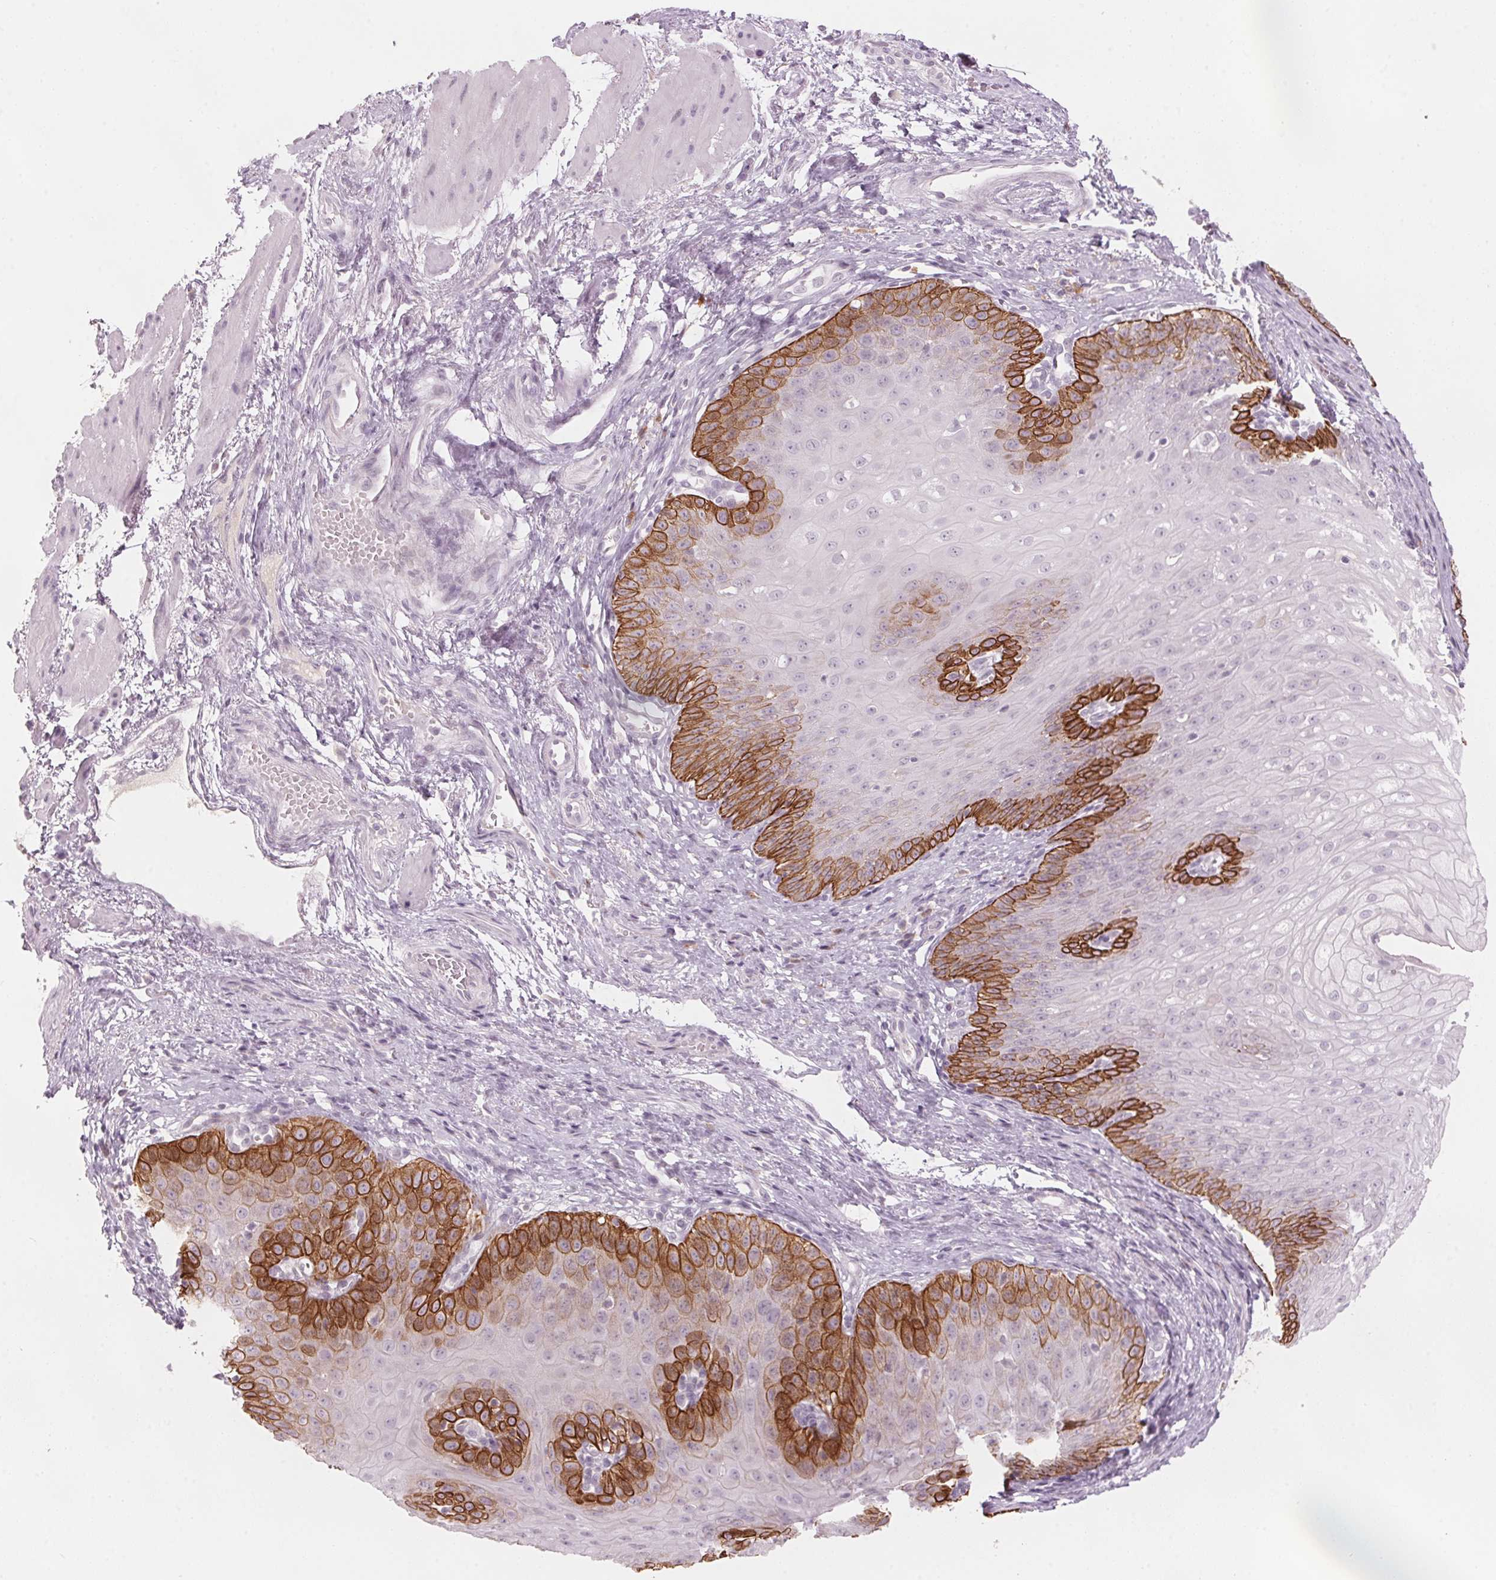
{"staining": {"intensity": "strong", "quantity": "25%-75%", "location": "cytoplasmic/membranous"}, "tissue": "esophagus", "cell_type": "Squamous epithelial cells", "image_type": "normal", "snomed": [{"axis": "morphology", "description": "Normal tissue, NOS"}, {"axis": "topography", "description": "Esophagus"}], "caption": "Protein analysis of normal esophagus reveals strong cytoplasmic/membranous staining in about 25%-75% of squamous epithelial cells. Nuclei are stained in blue.", "gene": "SCTR", "patient": {"sex": "male", "age": 71}}